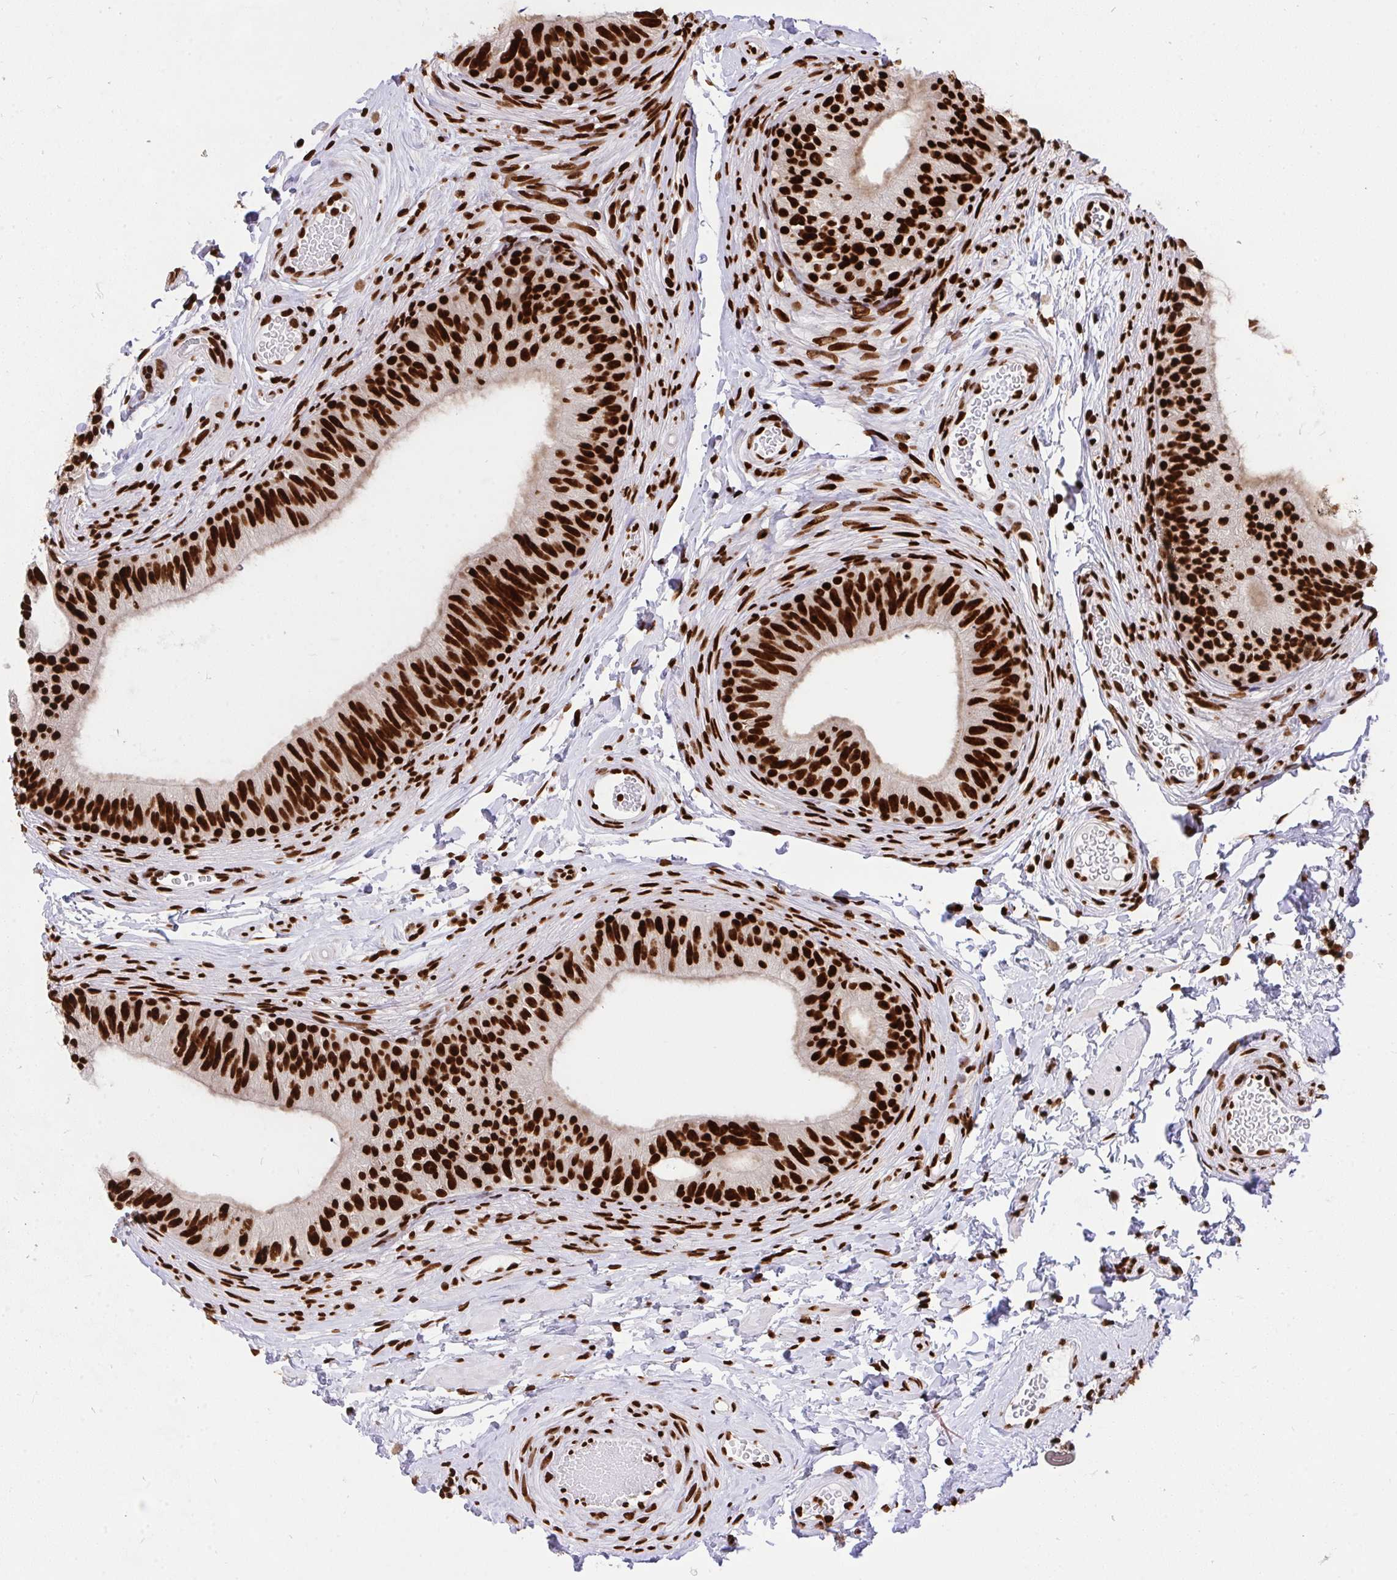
{"staining": {"intensity": "strong", "quantity": ">75%", "location": "nuclear"}, "tissue": "epididymis", "cell_type": "Glandular cells", "image_type": "normal", "snomed": [{"axis": "morphology", "description": "Normal tissue, NOS"}, {"axis": "topography", "description": "Epididymis, spermatic cord, NOS"}, {"axis": "topography", "description": "Epididymis"}, {"axis": "topography", "description": "Peripheral nerve tissue"}], "caption": "Immunohistochemical staining of unremarkable human epididymis exhibits strong nuclear protein staining in approximately >75% of glandular cells. Nuclei are stained in blue.", "gene": "HNRNPL", "patient": {"sex": "male", "age": 29}}